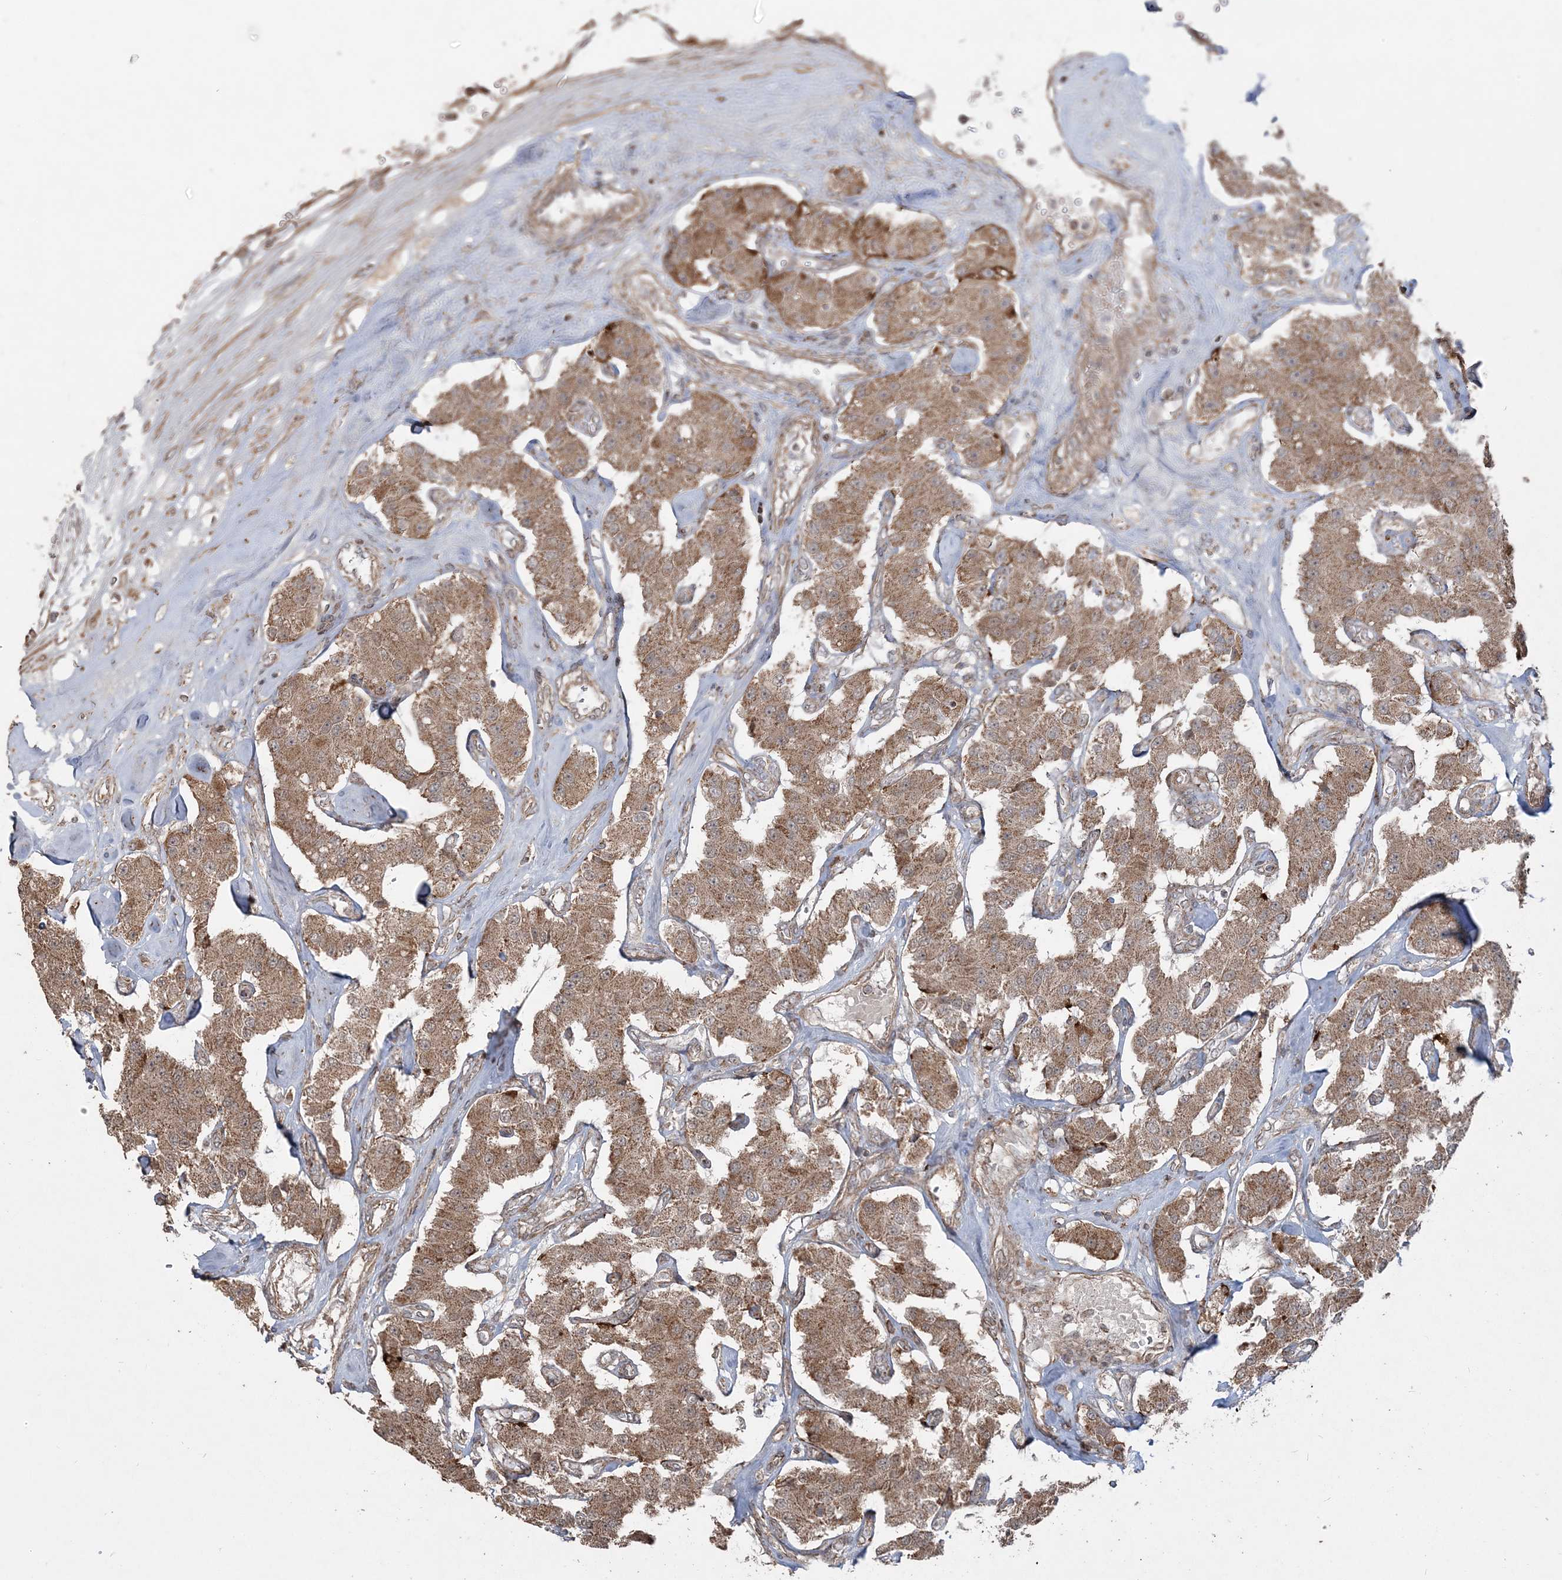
{"staining": {"intensity": "moderate", "quantity": ">75%", "location": "cytoplasmic/membranous"}, "tissue": "carcinoid", "cell_type": "Tumor cells", "image_type": "cancer", "snomed": [{"axis": "morphology", "description": "Carcinoid, malignant, NOS"}, {"axis": "topography", "description": "Pancreas"}], "caption": "Moderate cytoplasmic/membranous positivity is present in approximately >75% of tumor cells in carcinoid.", "gene": "SCLT1", "patient": {"sex": "male", "age": 41}}